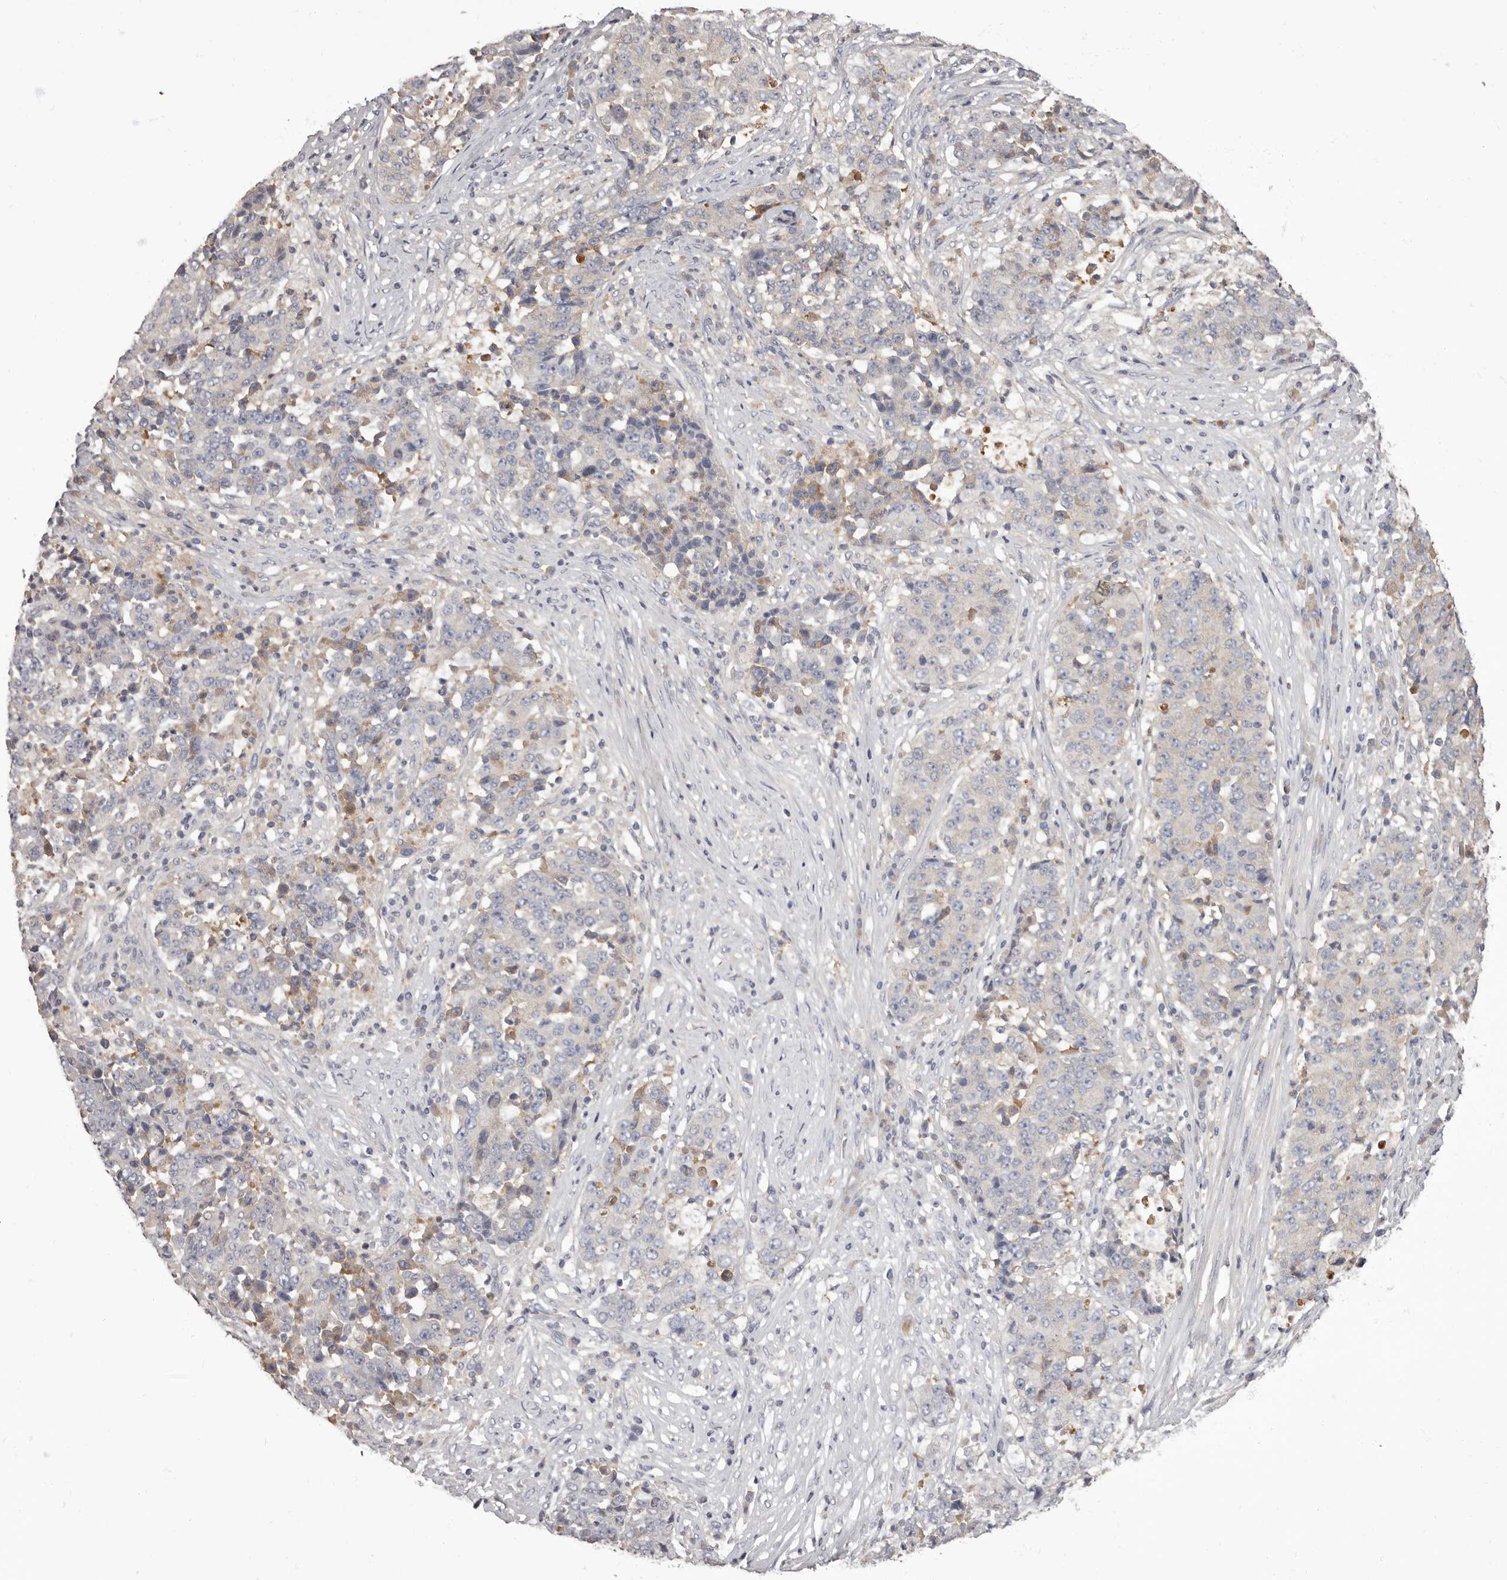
{"staining": {"intensity": "negative", "quantity": "none", "location": "none"}, "tissue": "stomach cancer", "cell_type": "Tumor cells", "image_type": "cancer", "snomed": [{"axis": "morphology", "description": "Adenocarcinoma, NOS"}, {"axis": "topography", "description": "Stomach"}], "caption": "Tumor cells are negative for protein expression in human stomach cancer.", "gene": "APEH", "patient": {"sex": "male", "age": 59}}